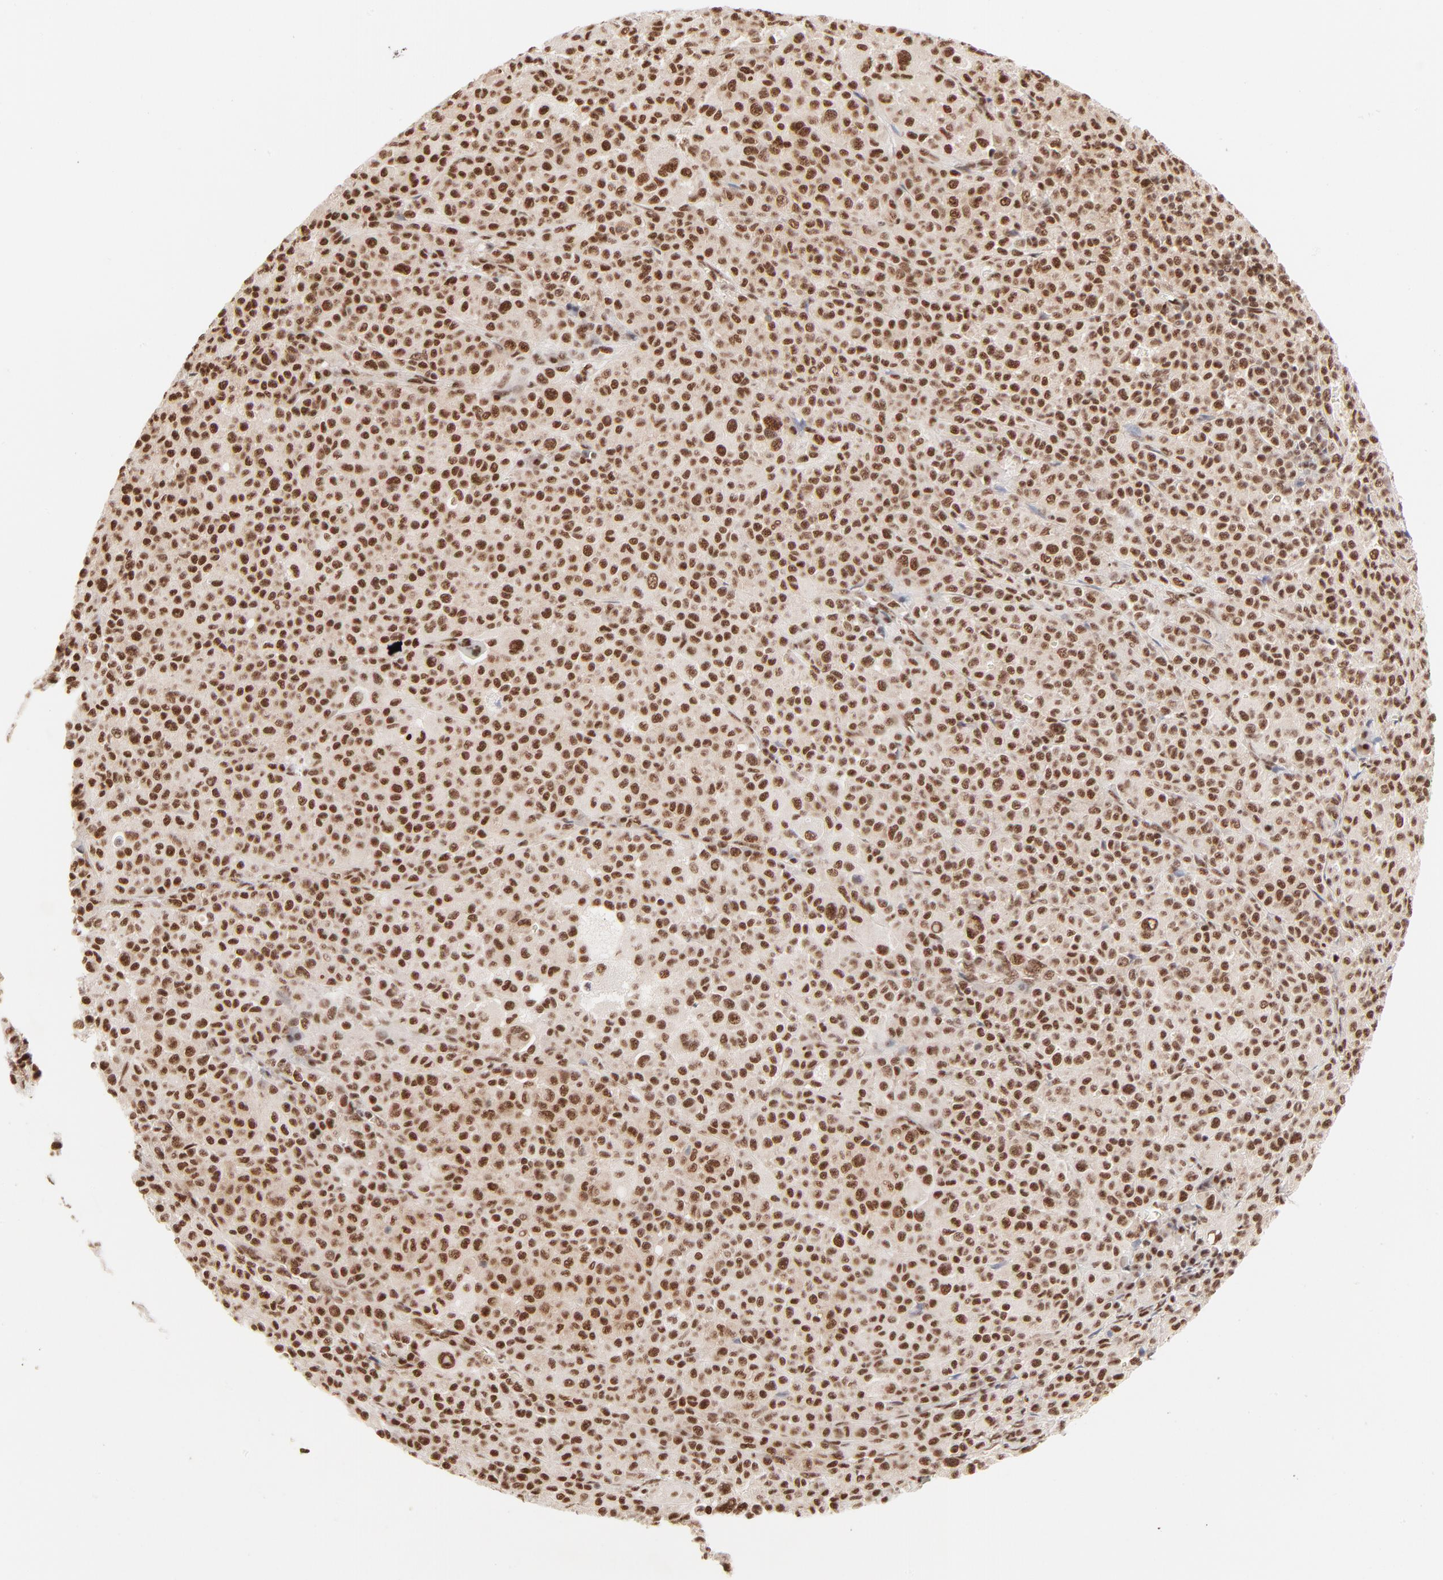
{"staining": {"intensity": "strong", "quantity": ">75%", "location": "nuclear"}, "tissue": "melanoma", "cell_type": "Tumor cells", "image_type": "cancer", "snomed": [{"axis": "morphology", "description": "Malignant melanoma, Metastatic site"}, {"axis": "topography", "description": "Skin"}], "caption": "A high-resolution photomicrograph shows immunohistochemistry (IHC) staining of malignant melanoma (metastatic site), which demonstrates strong nuclear expression in approximately >75% of tumor cells.", "gene": "TARDBP", "patient": {"sex": "female", "age": 74}}